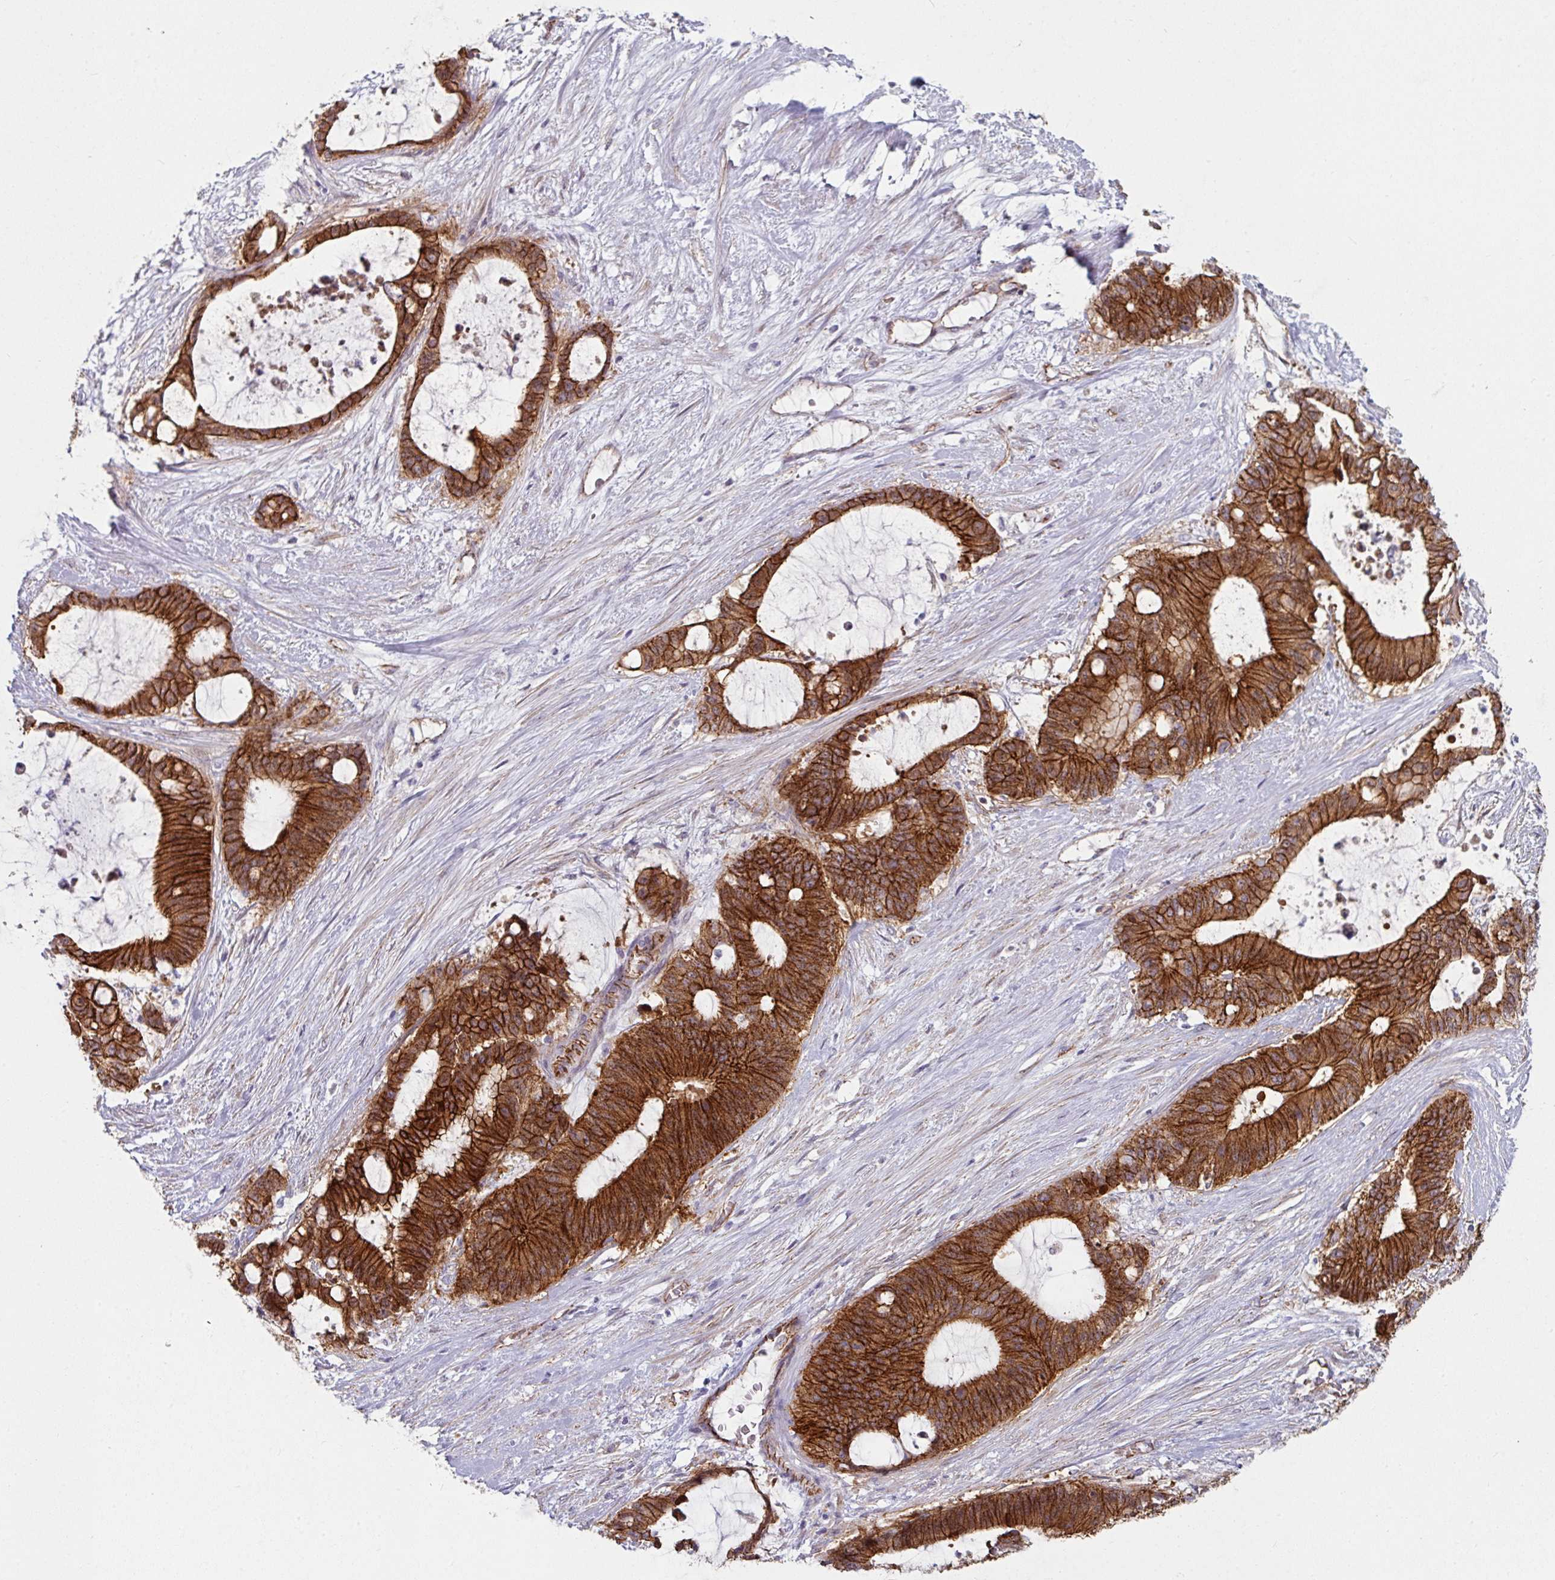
{"staining": {"intensity": "strong", "quantity": ">75%", "location": "cytoplasmic/membranous"}, "tissue": "liver cancer", "cell_type": "Tumor cells", "image_type": "cancer", "snomed": [{"axis": "morphology", "description": "Normal tissue, NOS"}, {"axis": "morphology", "description": "Cholangiocarcinoma"}, {"axis": "topography", "description": "Liver"}, {"axis": "topography", "description": "Peripheral nerve tissue"}], "caption": "A micrograph showing strong cytoplasmic/membranous positivity in approximately >75% of tumor cells in cholangiocarcinoma (liver), as visualized by brown immunohistochemical staining.", "gene": "JUP", "patient": {"sex": "female", "age": 73}}